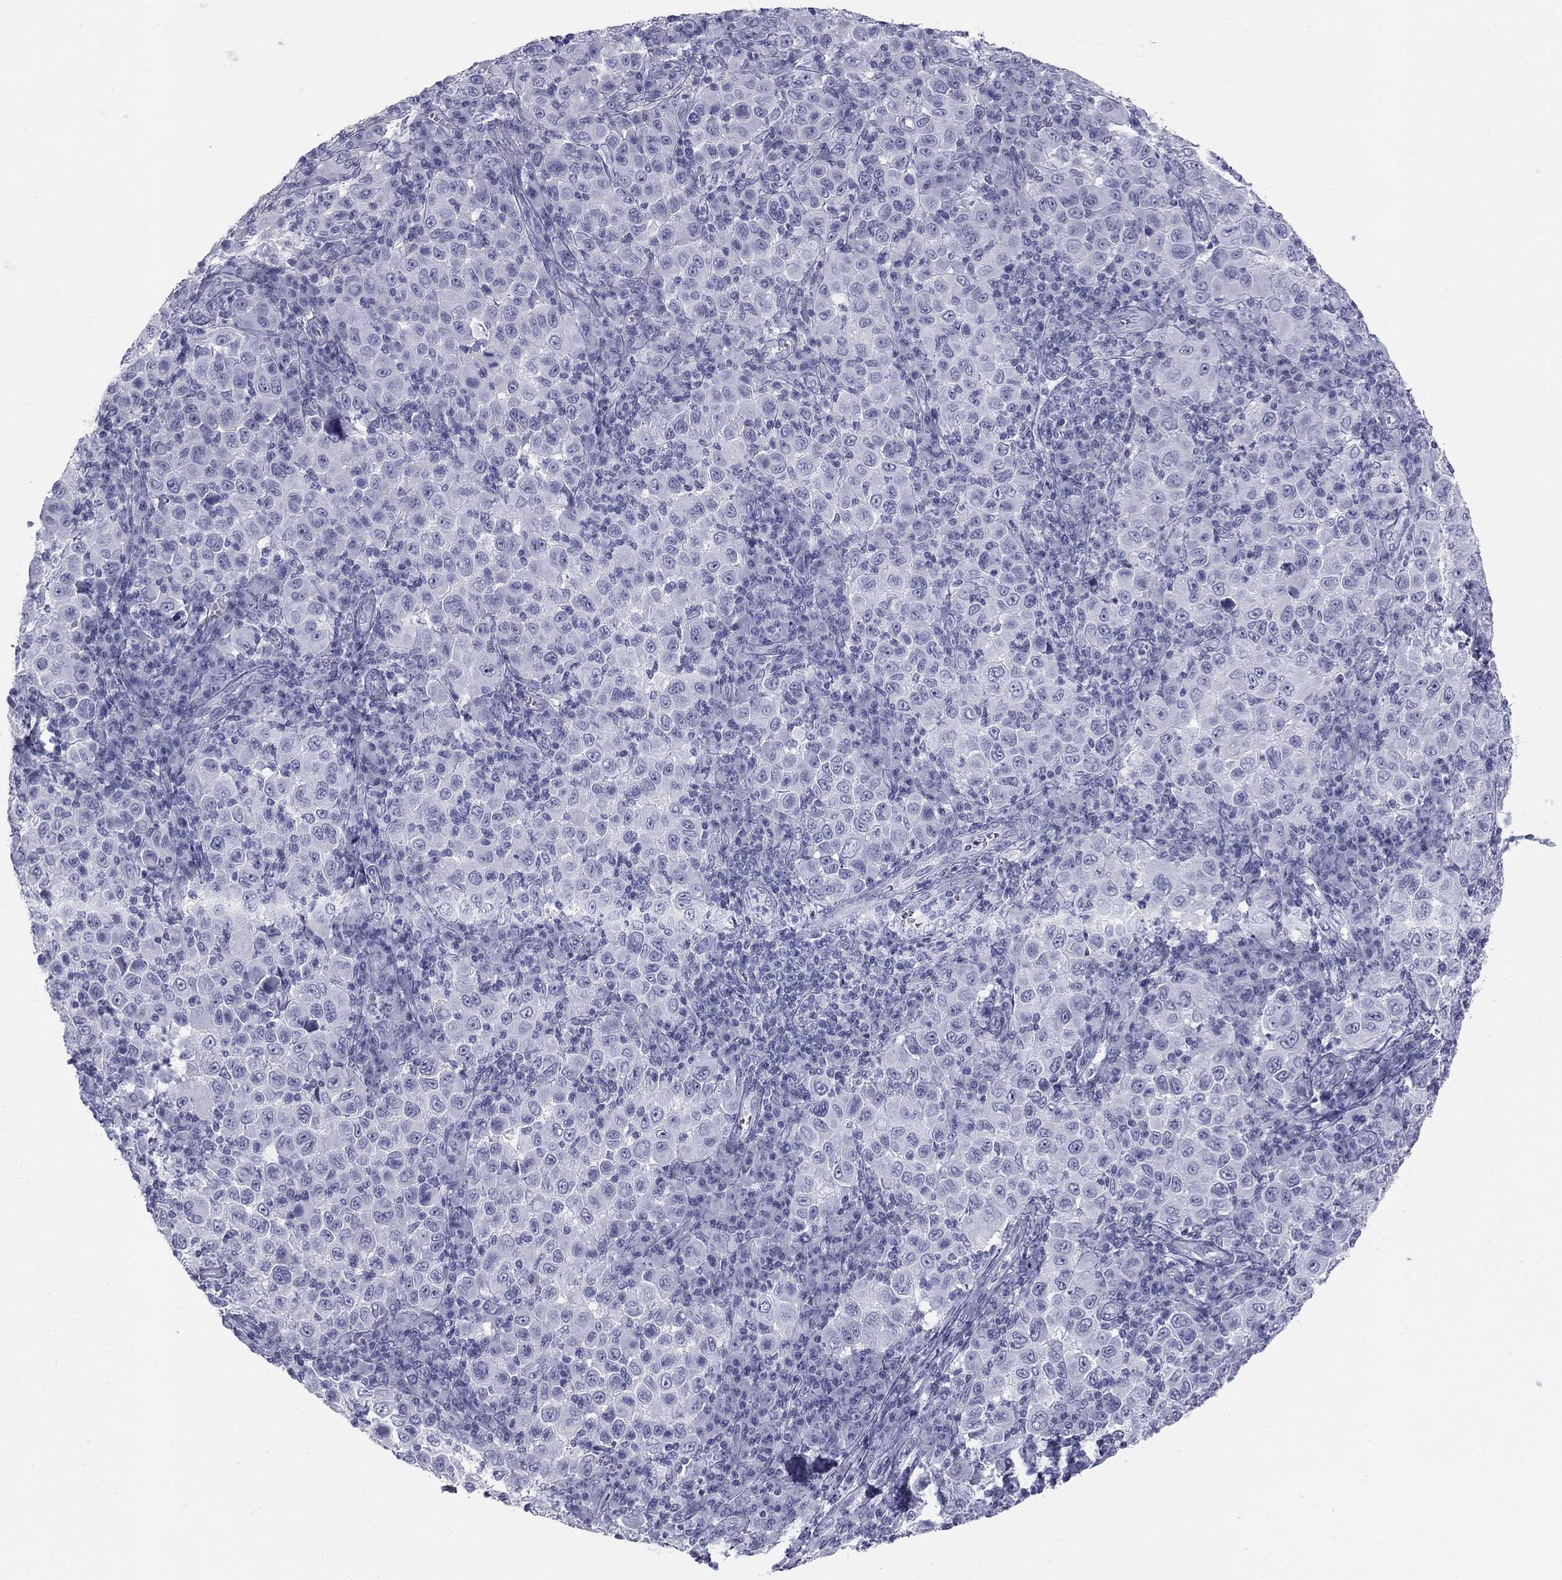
{"staining": {"intensity": "negative", "quantity": "none", "location": "none"}, "tissue": "melanoma", "cell_type": "Tumor cells", "image_type": "cancer", "snomed": [{"axis": "morphology", "description": "Malignant melanoma, NOS"}, {"axis": "topography", "description": "Skin"}], "caption": "Immunohistochemical staining of human melanoma exhibits no significant staining in tumor cells.", "gene": "SULT2B1", "patient": {"sex": "female", "age": 57}}